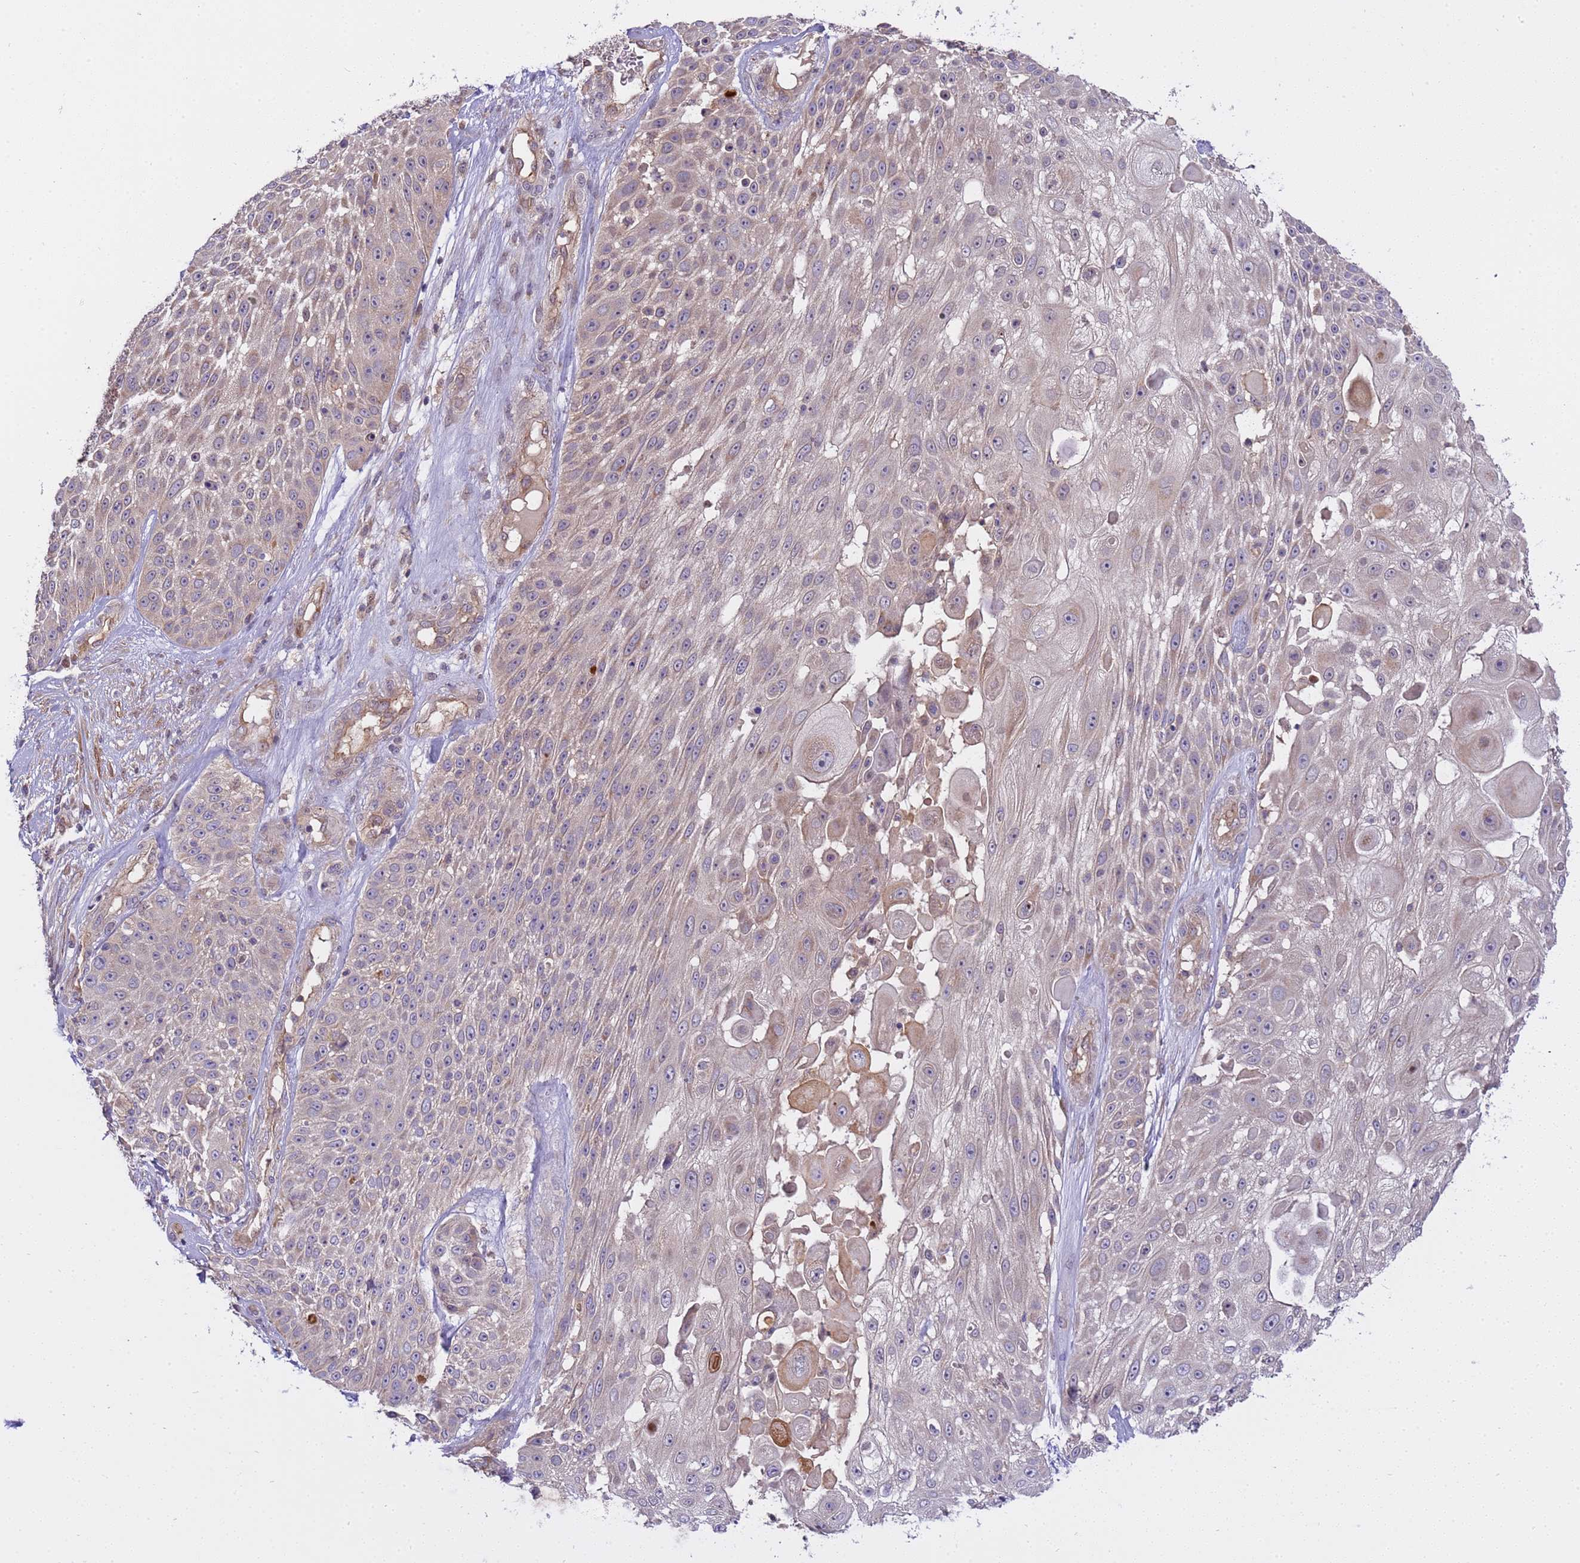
{"staining": {"intensity": "weak", "quantity": "<25%", "location": "cytoplasmic/membranous"}, "tissue": "skin cancer", "cell_type": "Tumor cells", "image_type": "cancer", "snomed": [{"axis": "morphology", "description": "Squamous cell carcinoma, NOS"}, {"axis": "topography", "description": "Skin"}], "caption": "The immunohistochemistry (IHC) histopathology image has no significant expression in tumor cells of skin cancer tissue.", "gene": "SMCO3", "patient": {"sex": "female", "age": 86}}